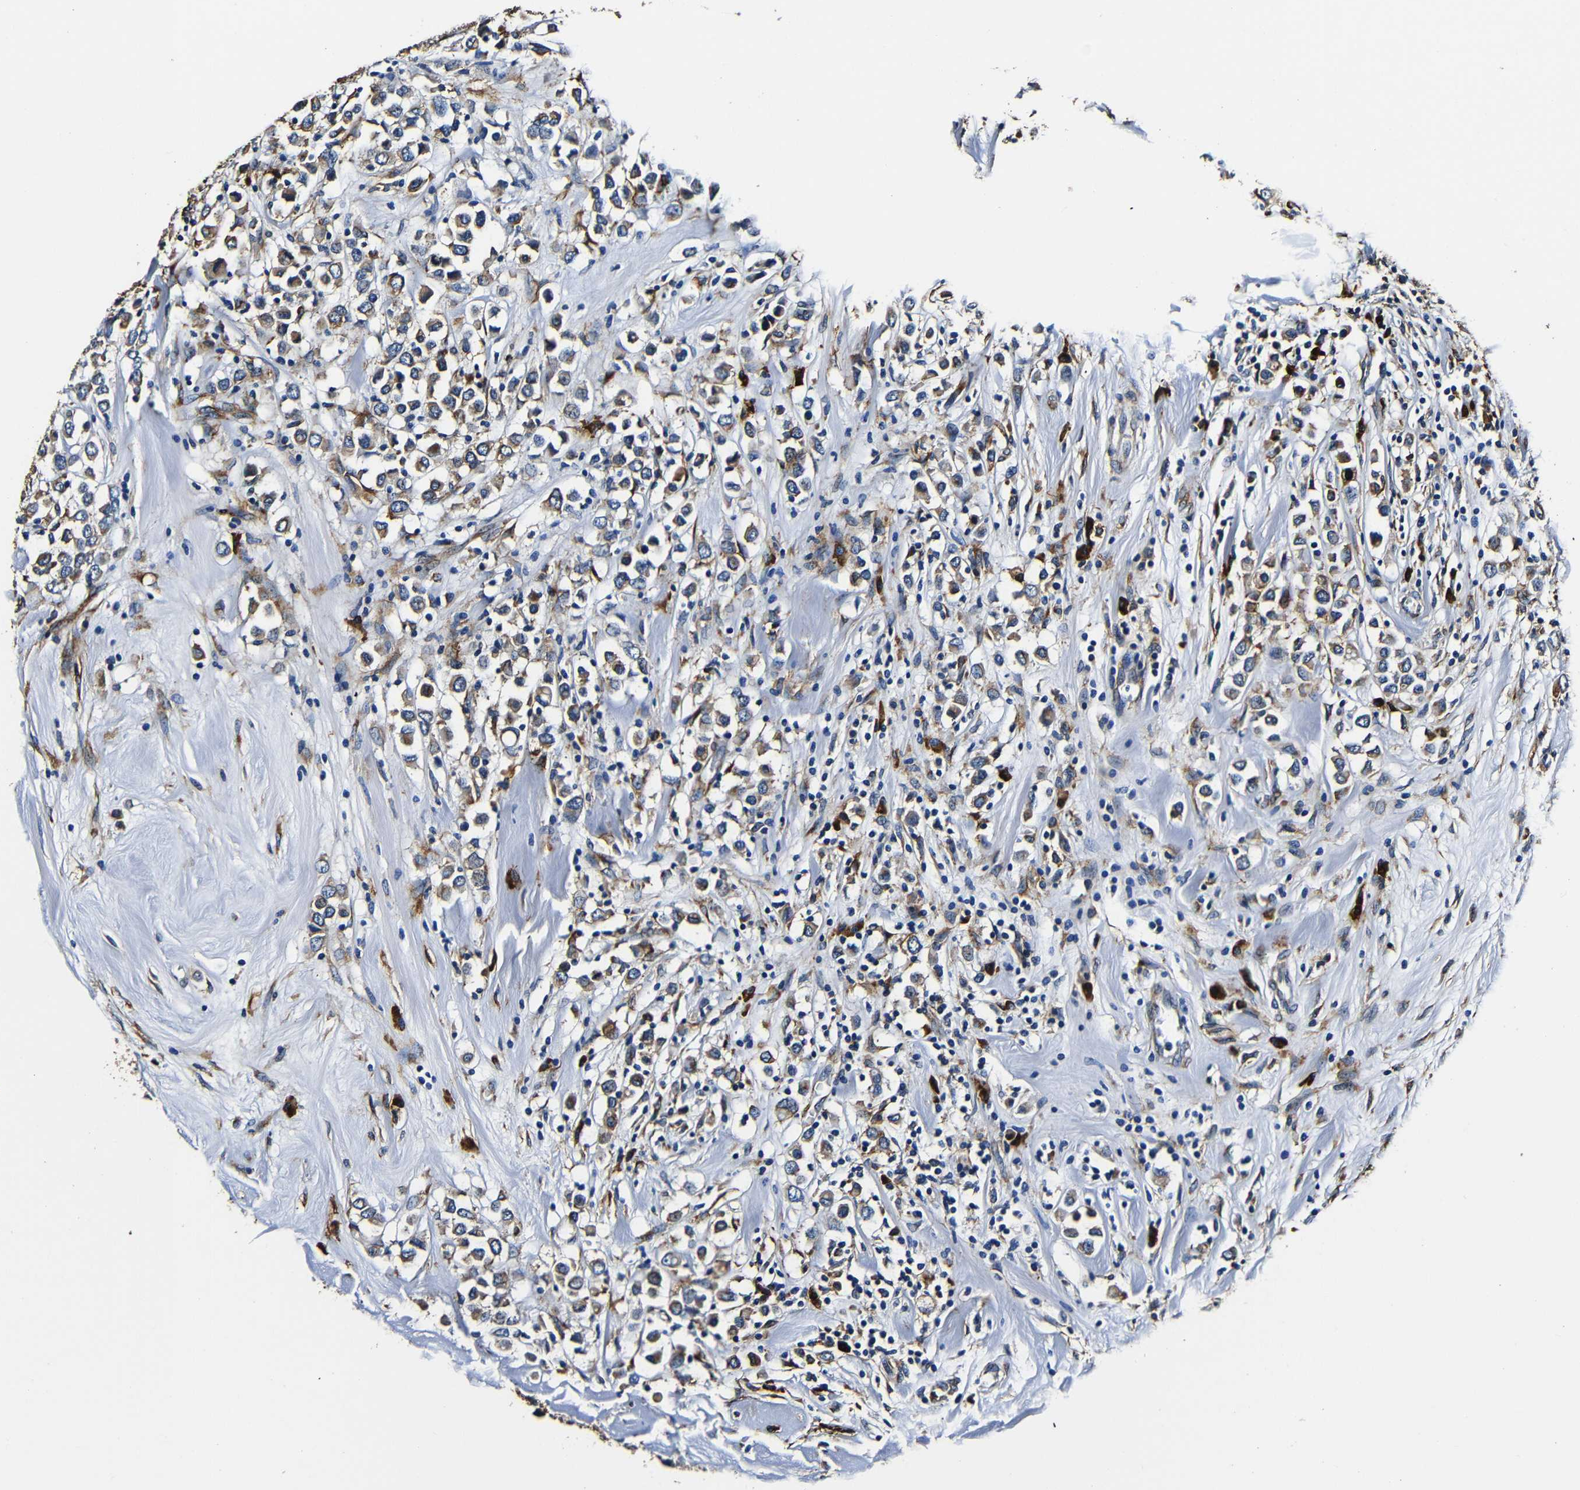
{"staining": {"intensity": "moderate", "quantity": "<25%", "location": "cytoplasmic/membranous"}, "tissue": "breast cancer", "cell_type": "Tumor cells", "image_type": "cancer", "snomed": [{"axis": "morphology", "description": "Duct carcinoma"}, {"axis": "topography", "description": "Breast"}], "caption": "Immunohistochemistry histopathology image of human breast cancer (intraductal carcinoma) stained for a protein (brown), which exhibits low levels of moderate cytoplasmic/membranous expression in about <25% of tumor cells.", "gene": "RRBP1", "patient": {"sex": "female", "age": 61}}